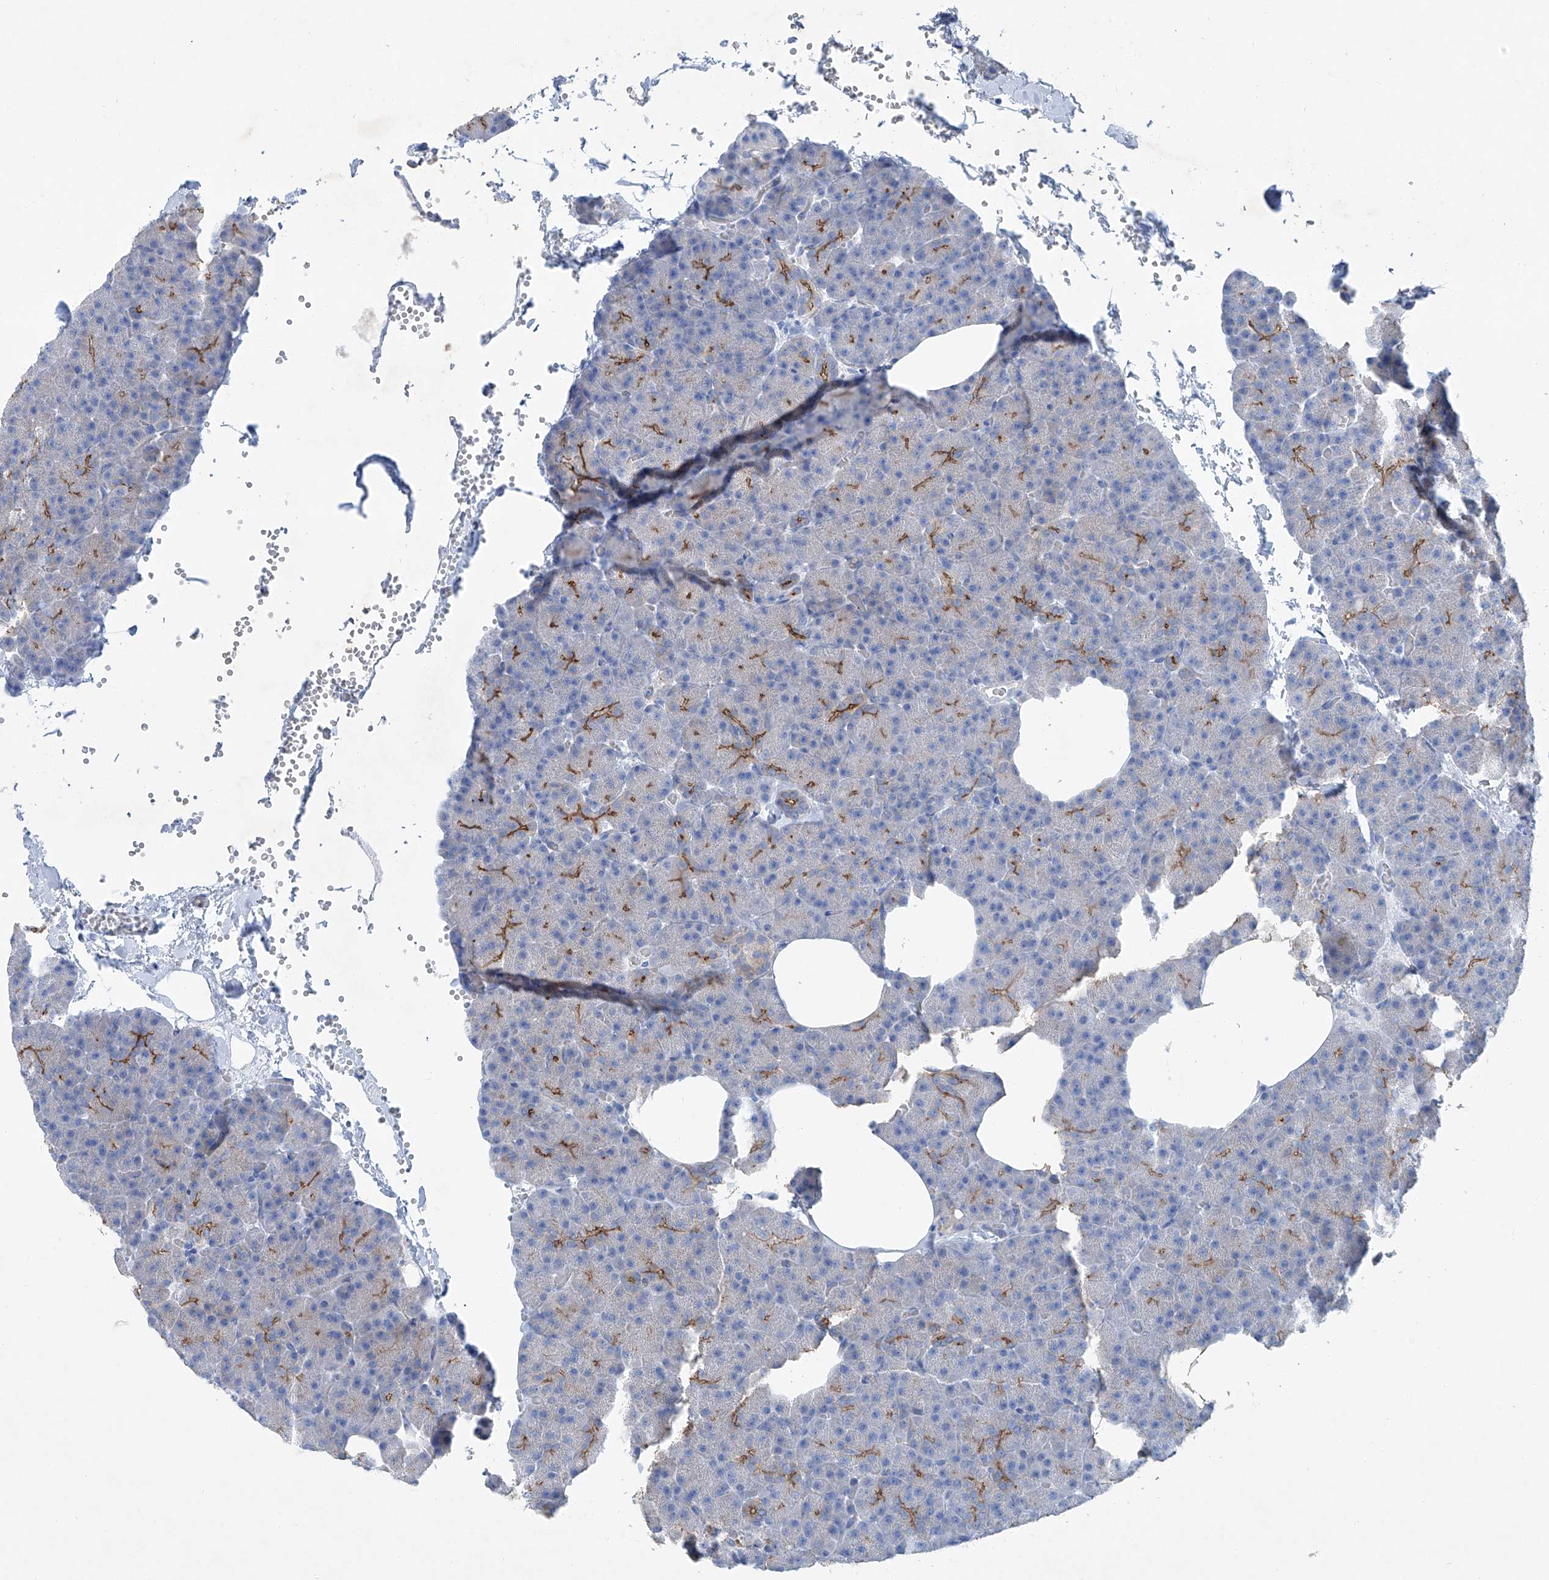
{"staining": {"intensity": "moderate", "quantity": "25%-75%", "location": "cytoplasmic/membranous"}, "tissue": "pancreas", "cell_type": "Exocrine glandular cells", "image_type": "normal", "snomed": [{"axis": "morphology", "description": "Normal tissue, NOS"}, {"axis": "morphology", "description": "Carcinoid, malignant, NOS"}, {"axis": "topography", "description": "Pancreas"}], "caption": "This micrograph exhibits IHC staining of unremarkable pancreas, with medium moderate cytoplasmic/membranous positivity in approximately 25%-75% of exocrine glandular cells.", "gene": "MAGI1", "patient": {"sex": "female", "age": 35}}